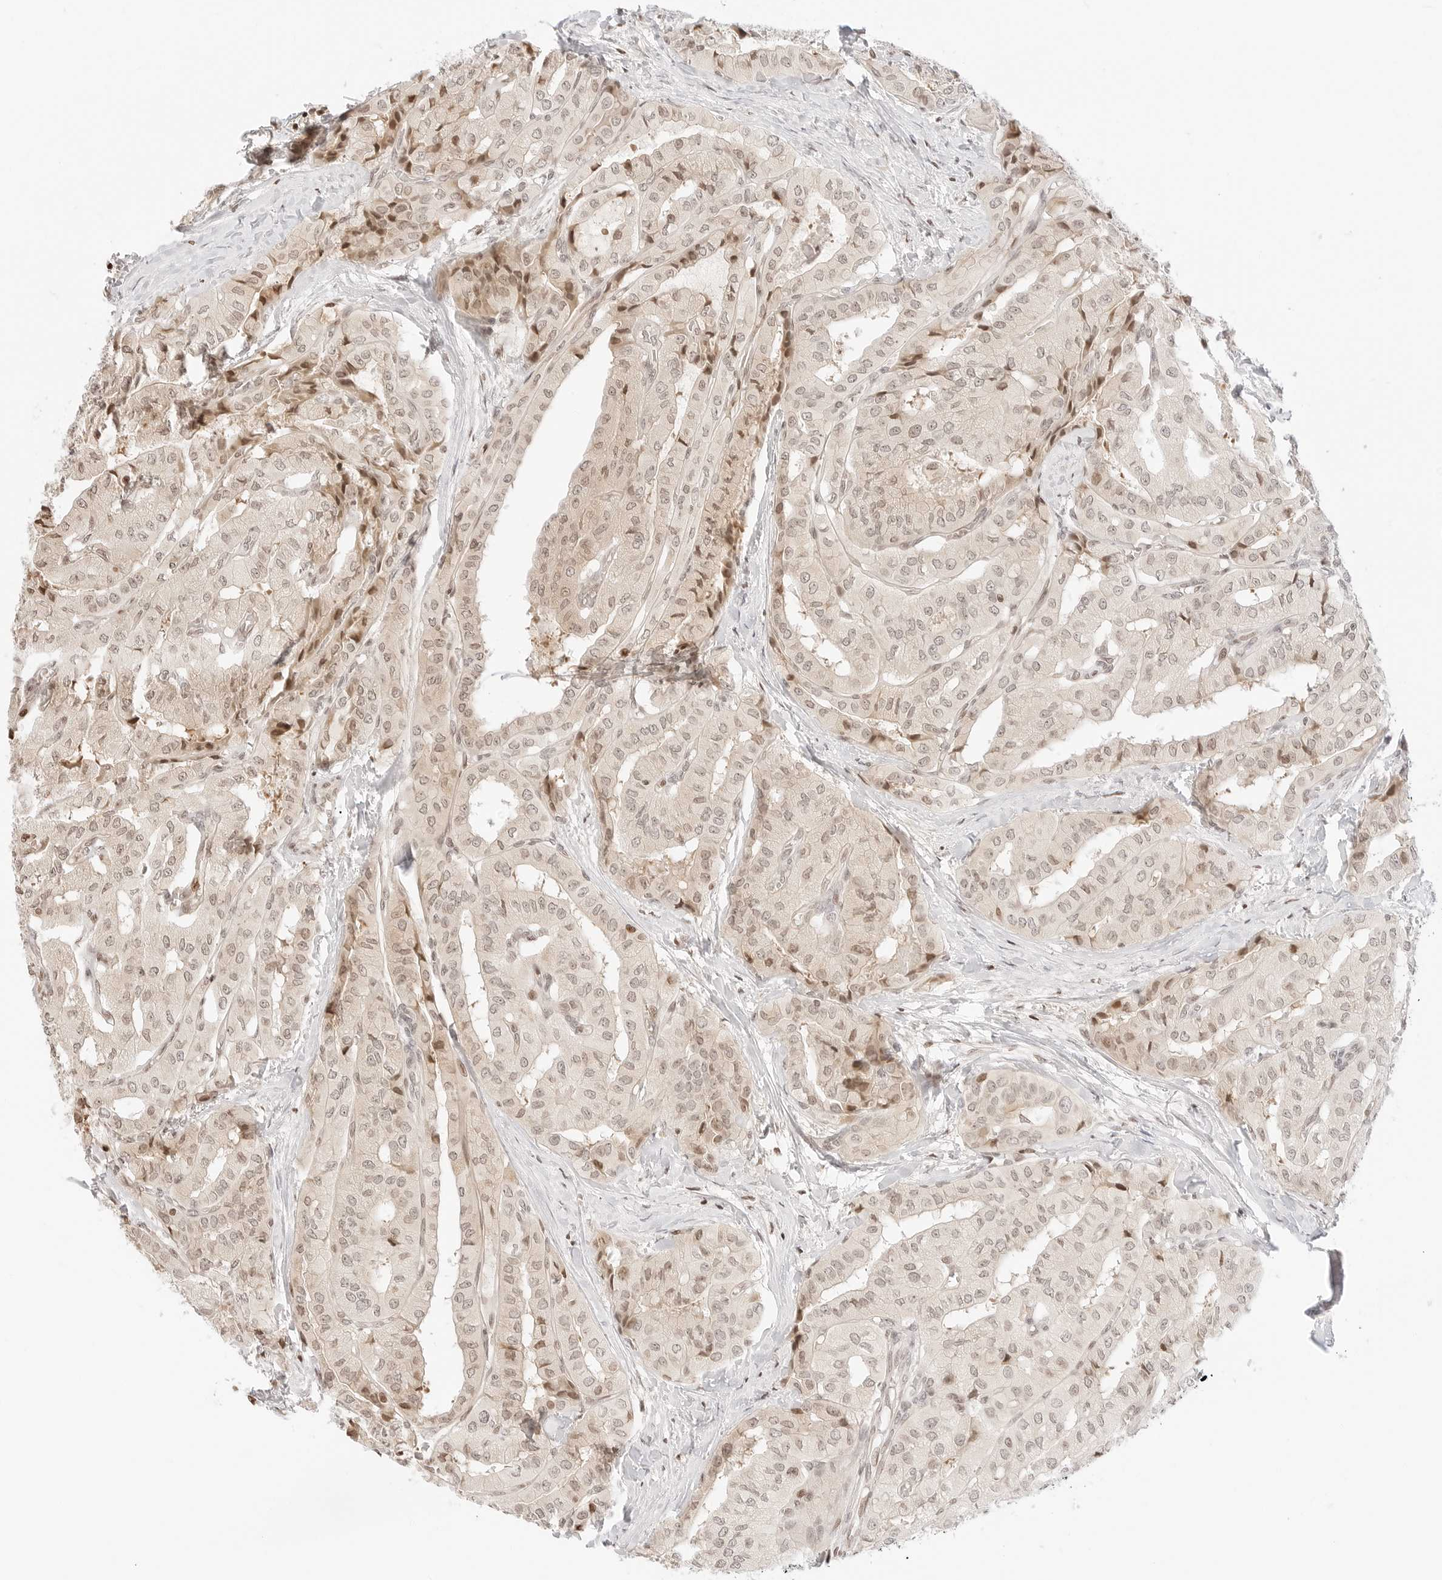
{"staining": {"intensity": "moderate", "quantity": "<25%", "location": "cytoplasmic/membranous,nuclear"}, "tissue": "thyroid cancer", "cell_type": "Tumor cells", "image_type": "cancer", "snomed": [{"axis": "morphology", "description": "Papillary adenocarcinoma, NOS"}, {"axis": "topography", "description": "Thyroid gland"}], "caption": "Immunohistochemical staining of papillary adenocarcinoma (thyroid) reveals moderate cytoplasmic/membranous and nuclear protein positivity in about <25% of tumor cells.", "gene": "RPS6KL1", "patient": {"sex": "female", "age": 59}}